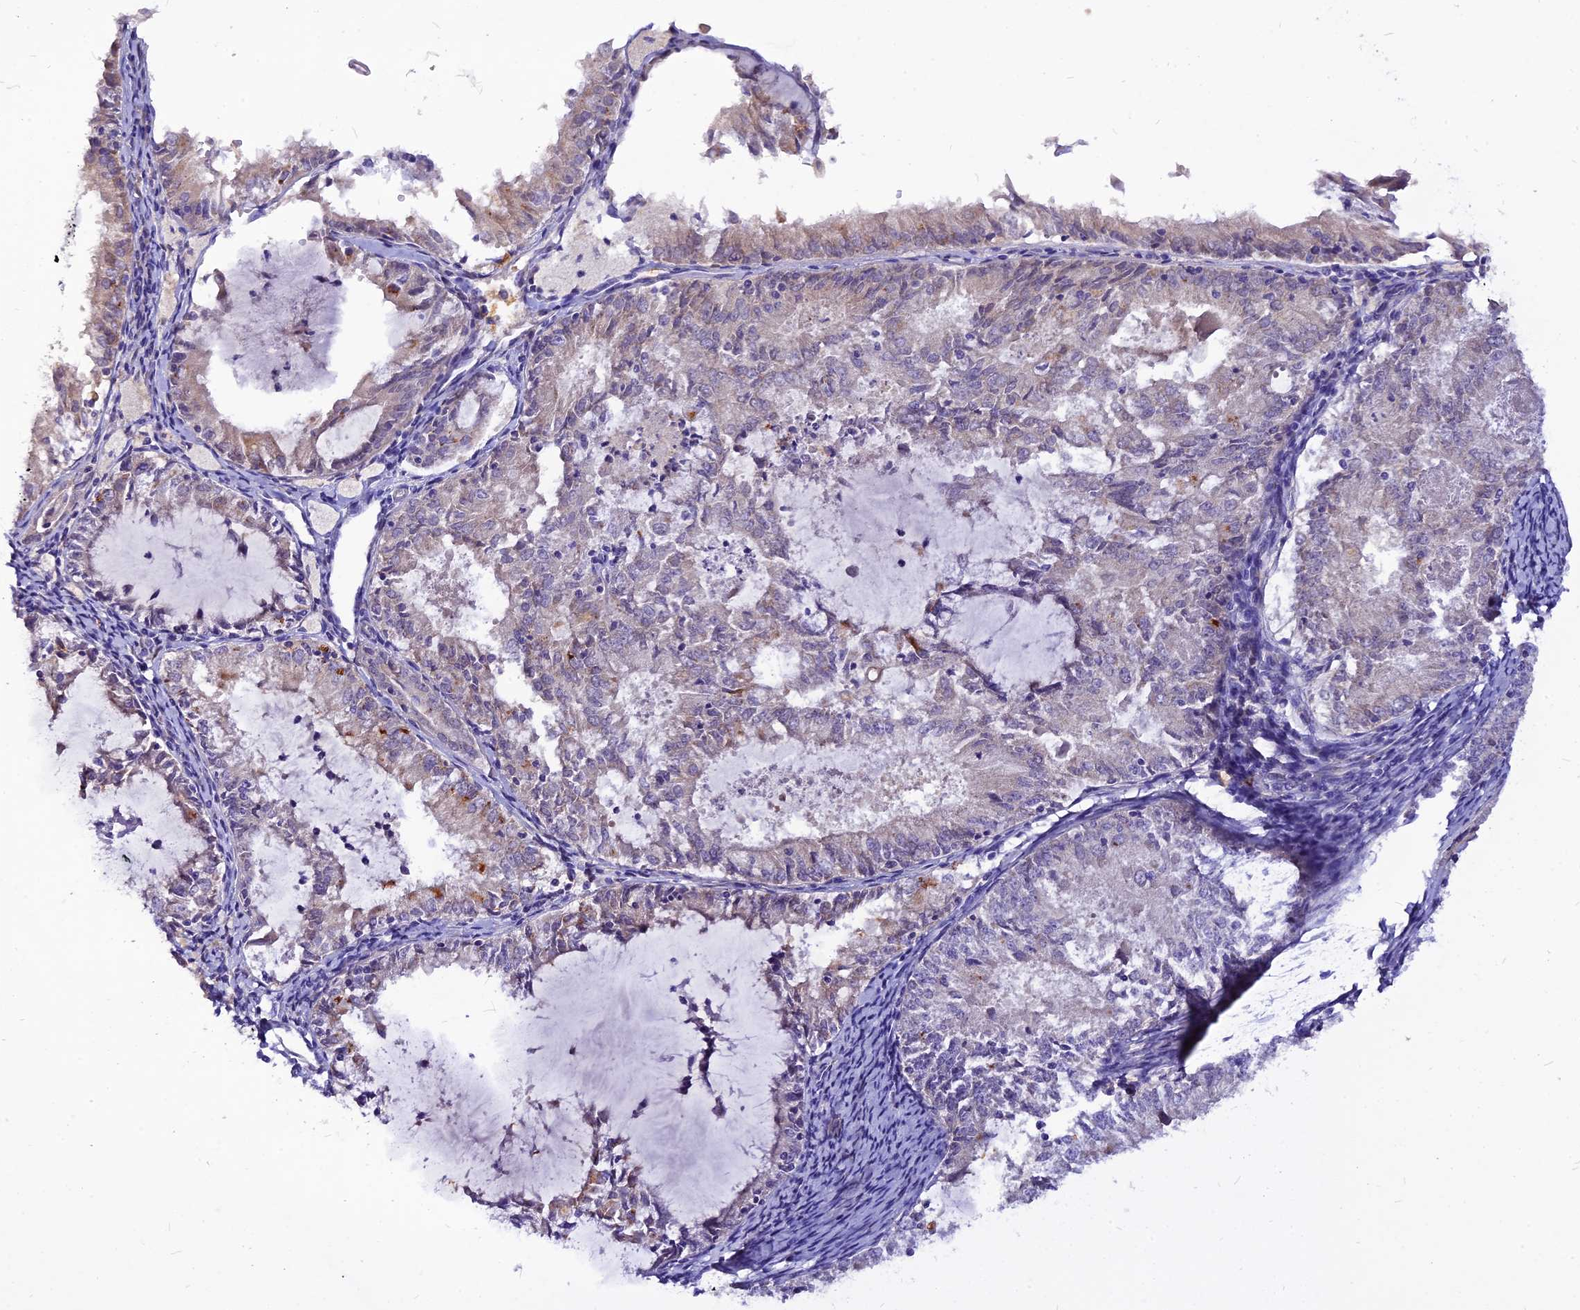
{"staining": {"intensity": "weak", "quantity": "<25%", "location": "cytoplasmic/membranous"}, "tissue": "endometrial cancer", "cell_type": "Tumor cells", "image_type": "cancer", "snomed": [{"axis": "morphology", "description": "Adenocarcinoma, NOS"}, {"axis": "topography", "description": "Endometrium"}], "caption": "This micrograph is of endometrial cancer (adenocarcinoma) stained with immunohistochemistry (IHC) to label a protein in brown with the nuclei are counter-stained blue. There is no positivity in tumor cells. (IHC, brightfield microscopy, high magnification).", "gene": "CZIB", "patient": {"sex": "female", "age": 57}}